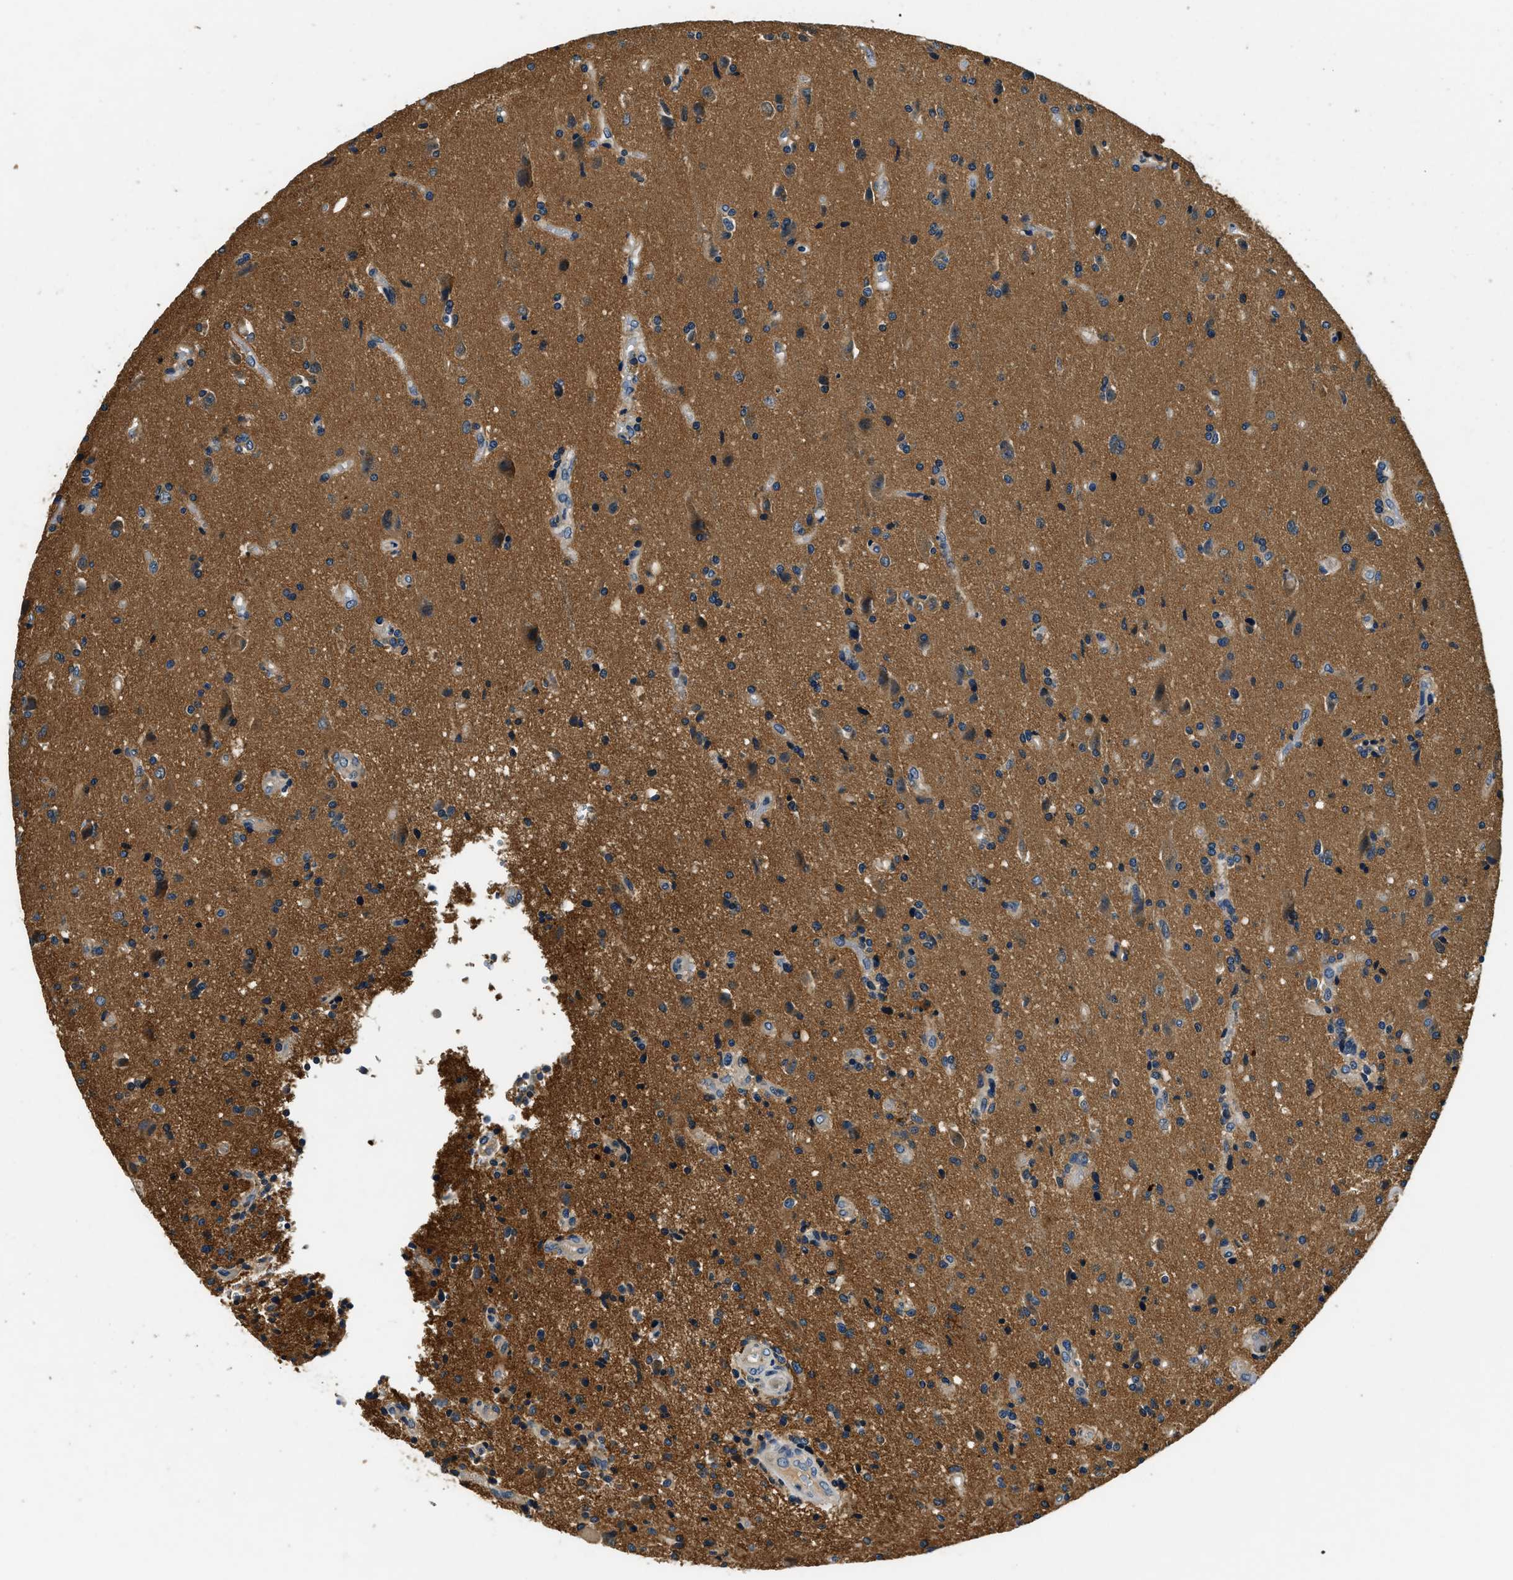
{"staining": {"intensity": "moderate", "quantity": "25%-75%", "location": "cytoplasmic/membranous"}, "tissue": "glioma", "cell_type": "Tumor cells", "image_type": "cancer", "snomed": [{"axis": "morphology", "description": "Glioma, malignant, High grade"}, {"axis": "topography", "description": "Brain"}], "caption": "Malignant glioma (high-grade) stained for a protein displays moderate cytoplasmic/membranous positivity in tumor cells. (DAB = brown stain, brightfield microscopy at high magnification).", "gene": "RESF1", "patient": {"sex": "male", "age": 72}}